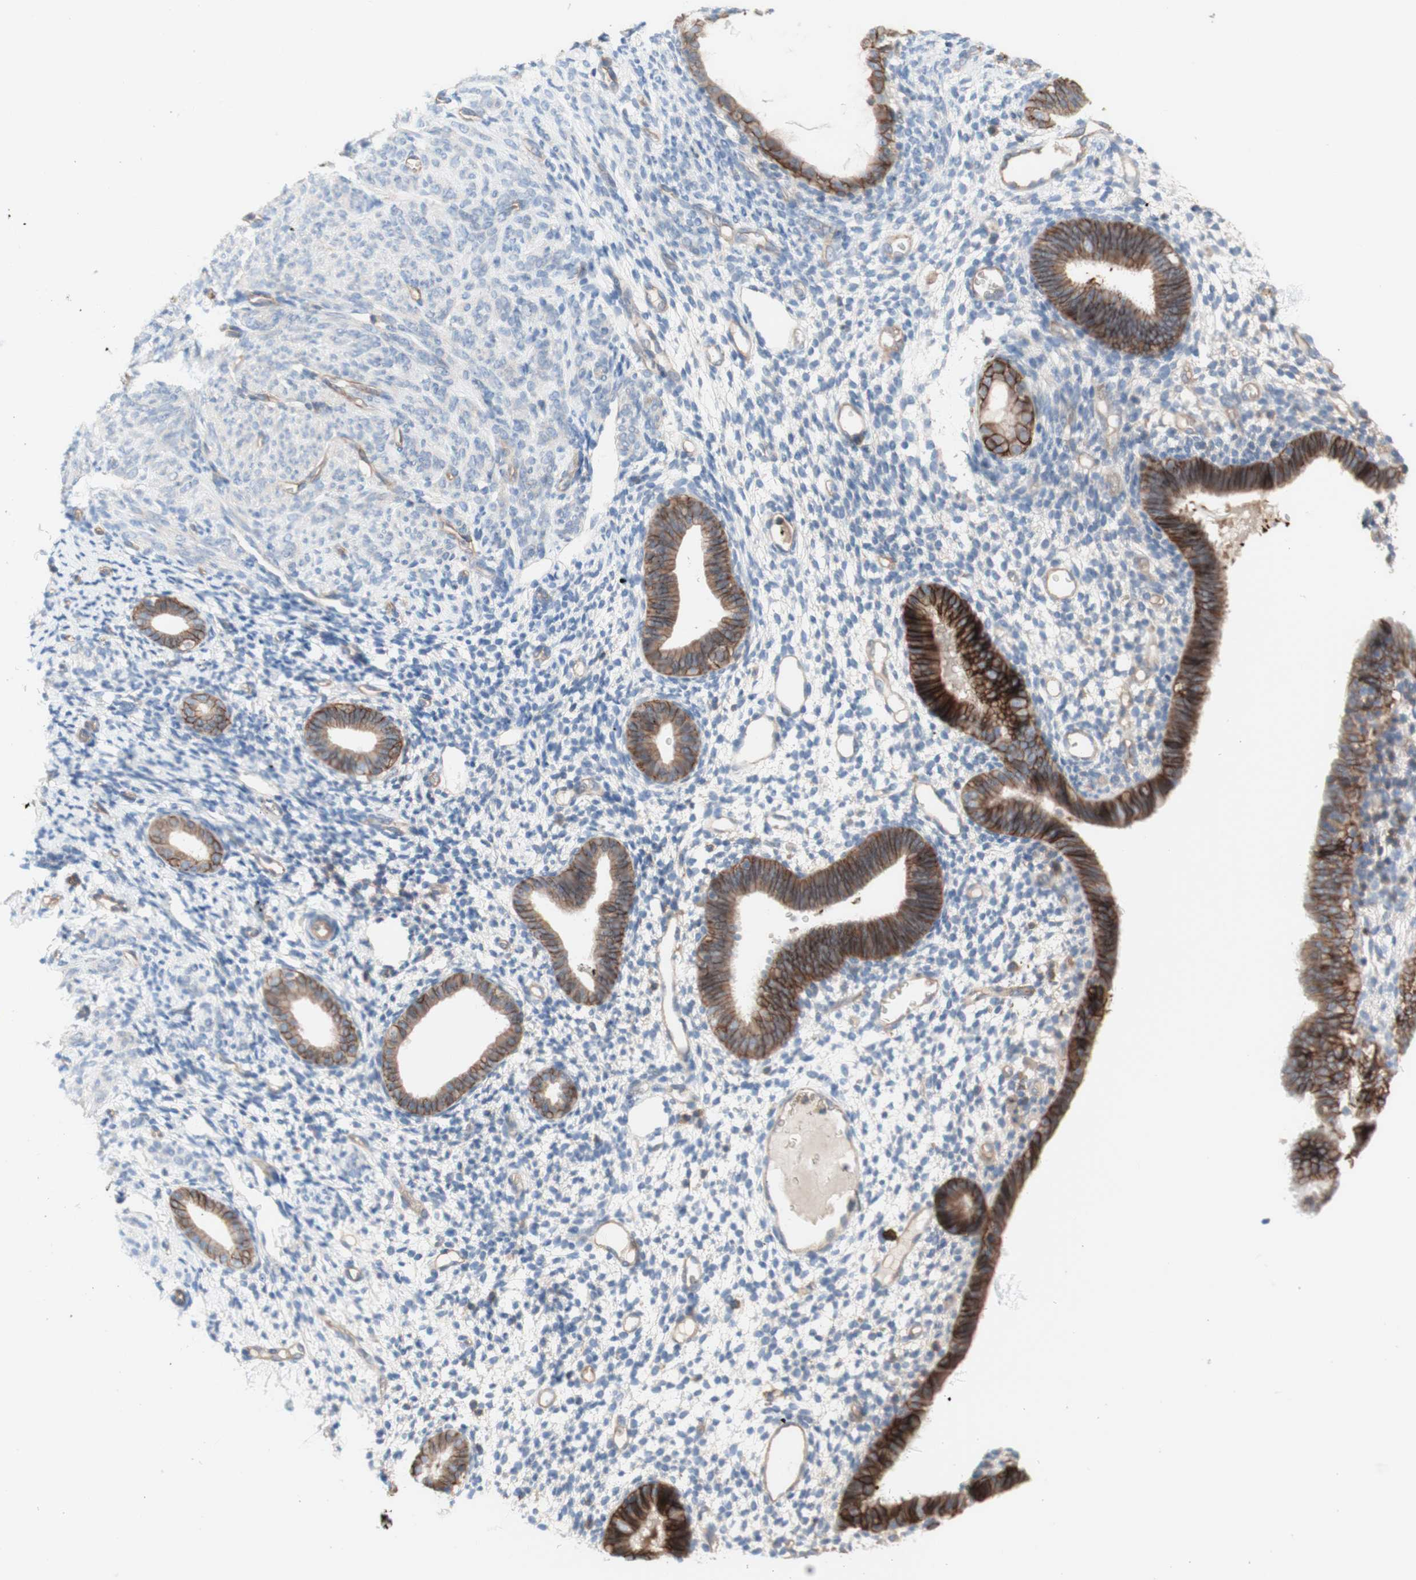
{"staining": {"intensity": "negative", "quantity": "none", "location": "none"}, "tissue": "endometrium", "cell_type": "Cells in endometrial stroma", "image_type": "normal", "snomed": [{"axis": "morphology", "description": "Normal tissue, NOS"}, {"axis": "topography", "description": "Endometrium"}], "caption": "Endometrium stained for a protein using immunohistochemistry (IHC) reveals no expression cells in endometrial stroma.", "gene": "CD46", "patient": {"sex": "female", "age": 61}}